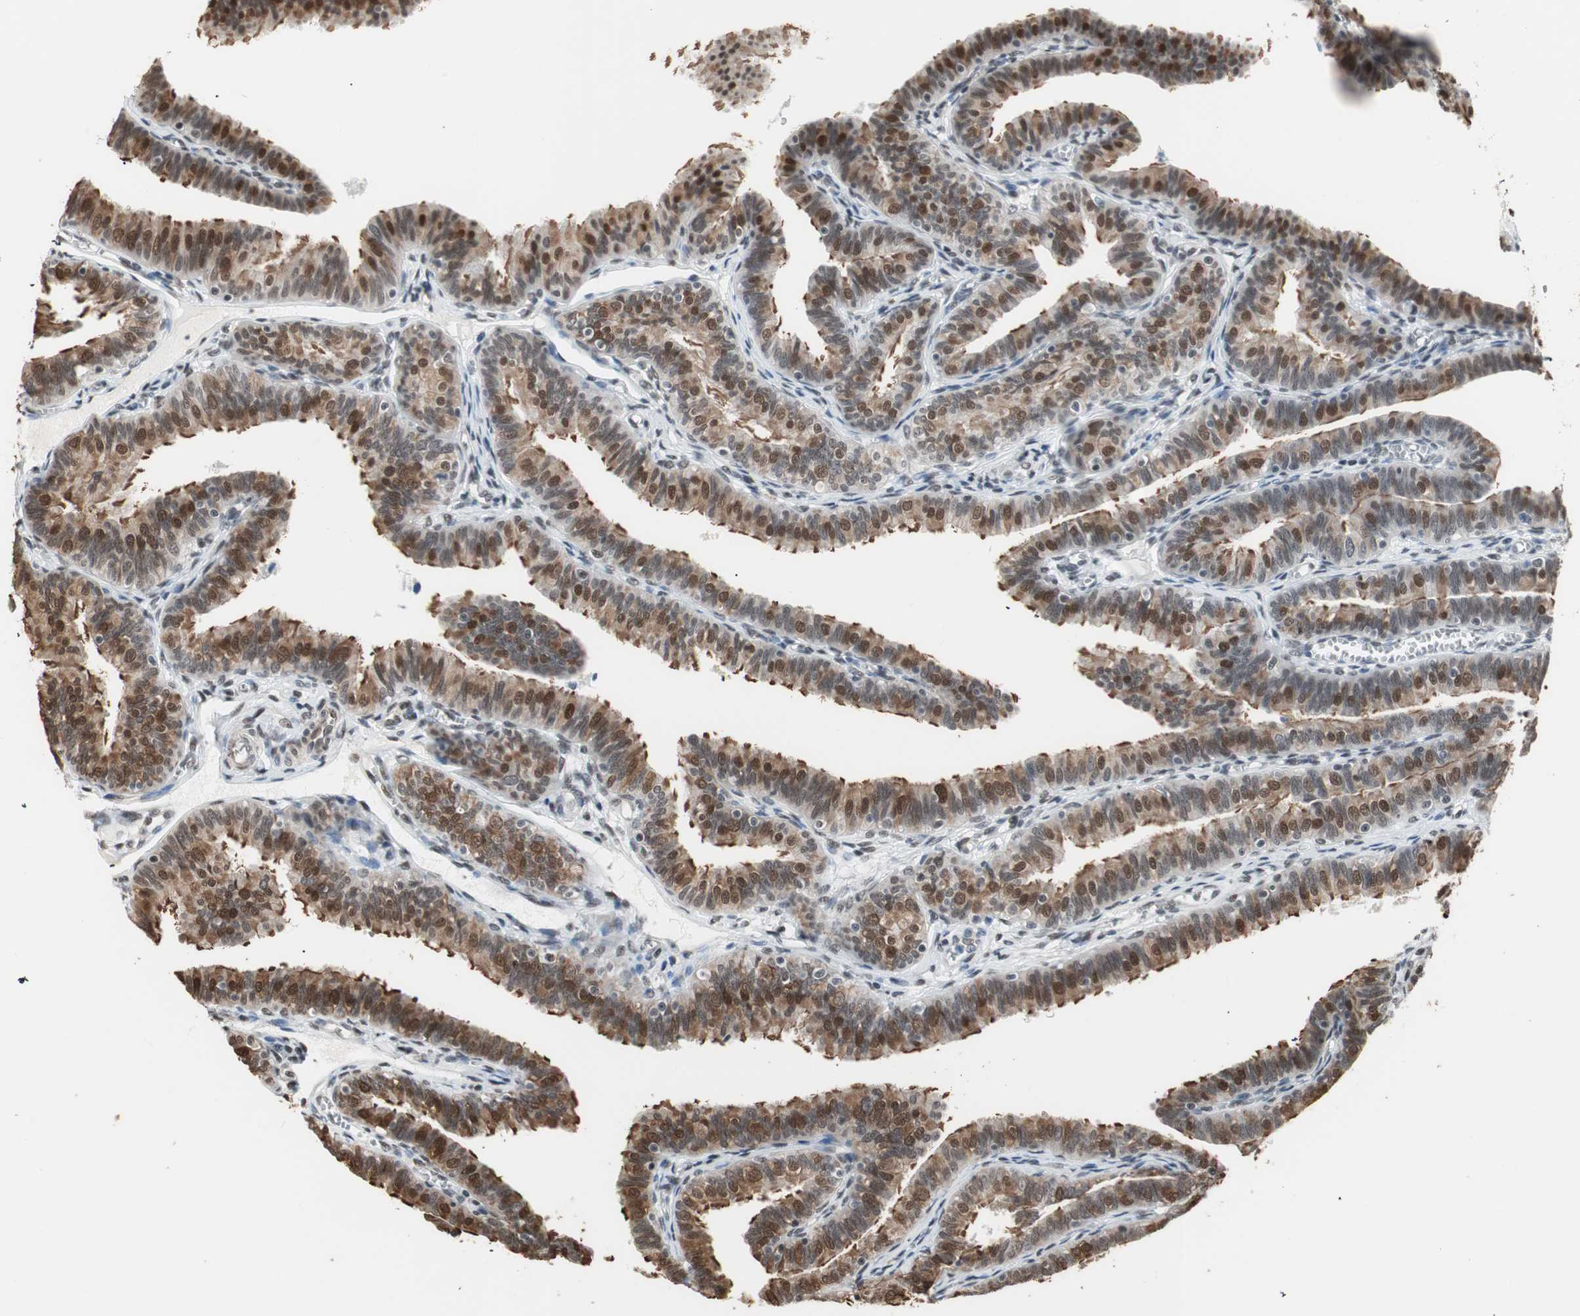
{"staining": {"intensity": "strong", "quantity": ">75%", "location": "cytoplasmic/membranous,nuclear"}, "tissue": "fallopian tube", "cell_type": "Glandular cells", "image_type": "normal", "snomed": [{"axis": "morphology", "description": "Normal tissue, NOS"}, {"axis": "topography", "description": "Fallopian tube"}], "caption": "Immunohistochemical staining of normal fallopian tube displays high levels of strong cytoplasmic/membranous,nuclear expression in approximately >75% of glandular cells. The staining is performed using DAB (3,3'-diaminobenzidine) brown chromogen to label protein expression. The nuclei are counter-stained blue using hematoxylin.", "gene": "ZBTB17", "patient": {"sex": "female", "age": 46}}